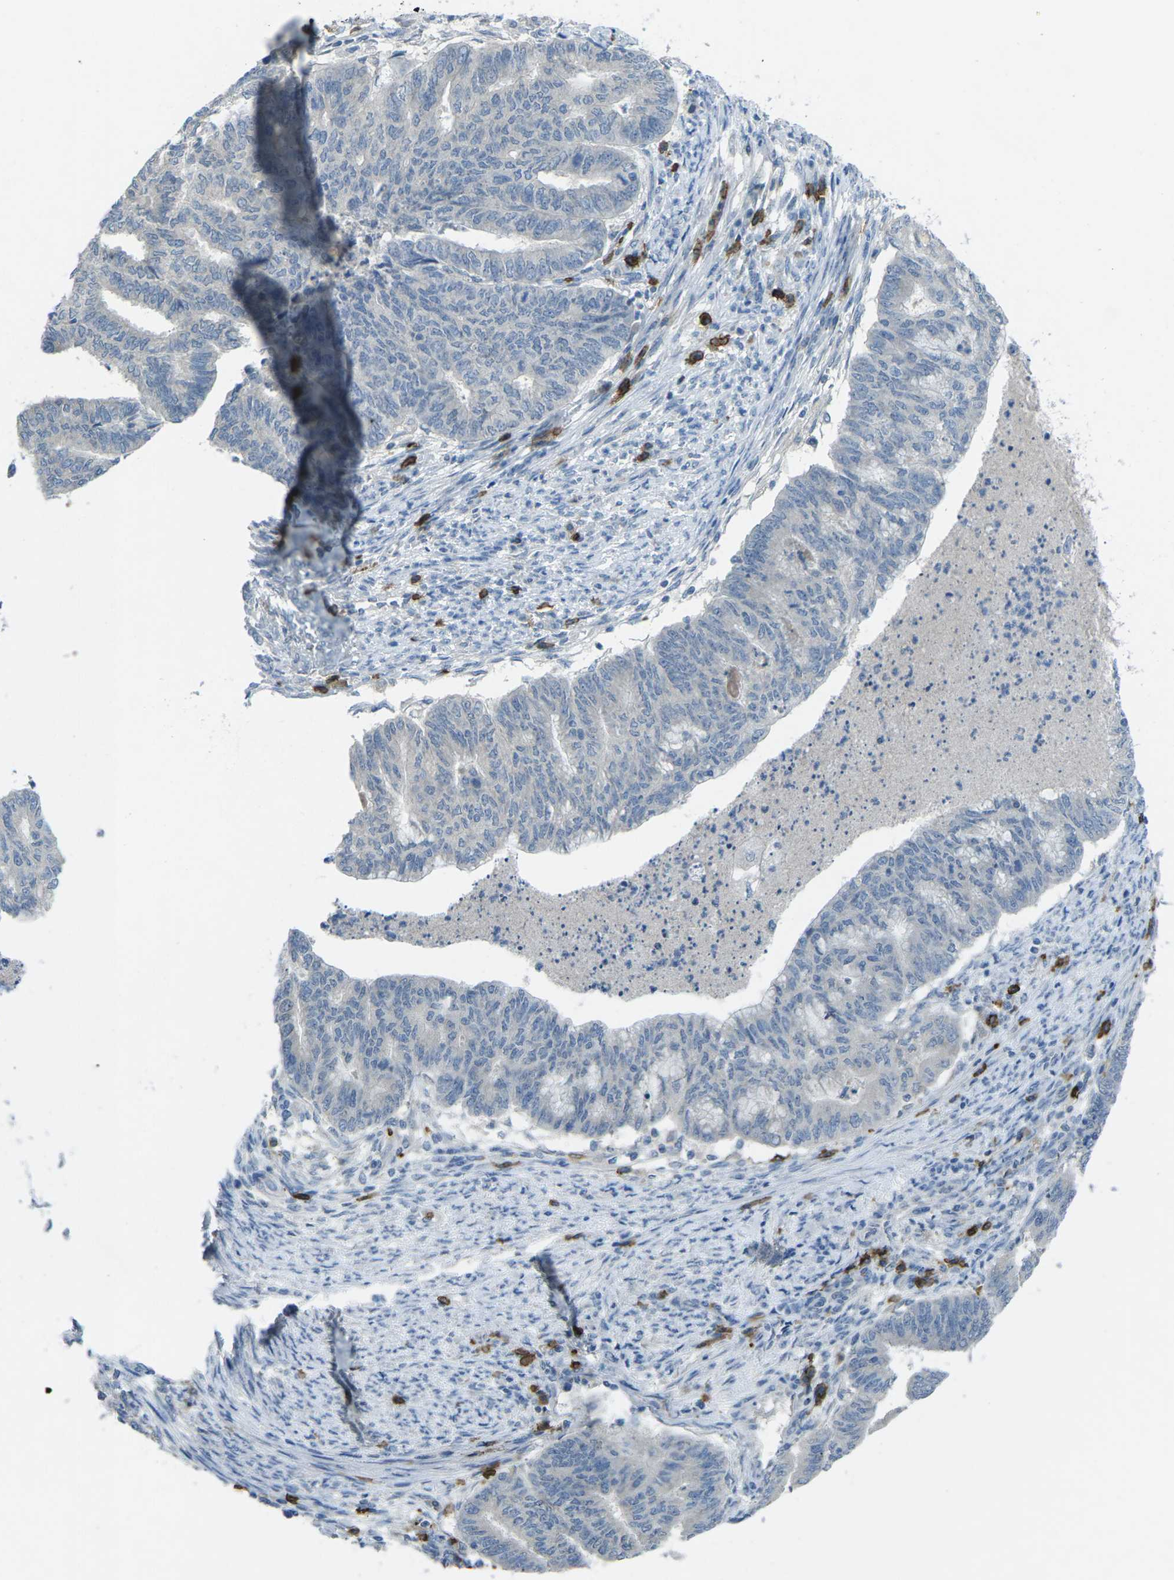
{"staining": {"intensity": "negative", "quantity": "none", "location": "none"}, "tissue": "endometrial cancer", "cell_type": "Tumor cells", "image_type": "cancer", "snomed": [{"axis": "morphology", "description": "Adenocarcinoma, NOS"}, {"axis": "topography", "description": "Endometrium"}], "caption": "The micrograph displays no significant staining in tumor cells of endometrial cancer (adenocarcinoma).", "gene": "CD19", "patient": {"sex": "female", "age": 79}}